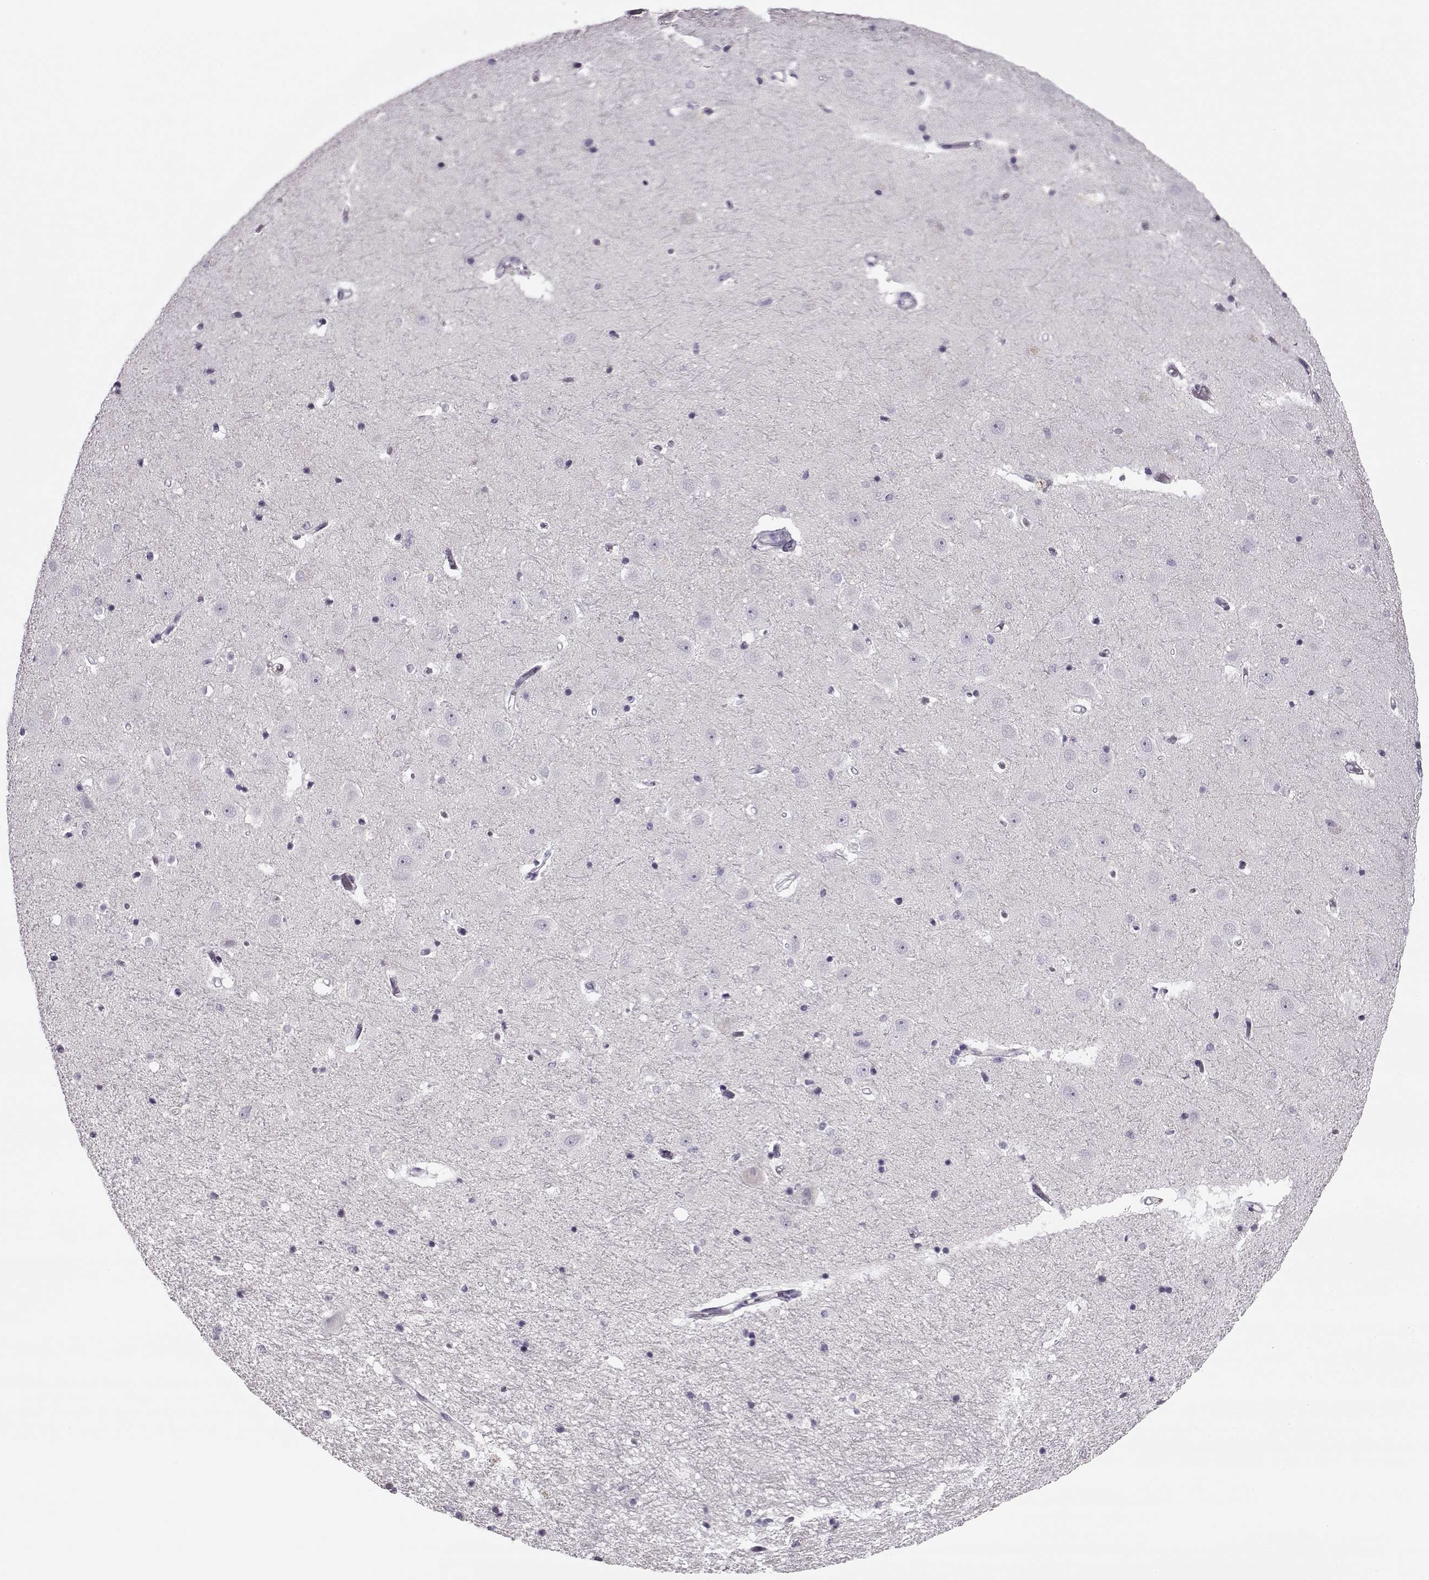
{"staining": {"intensity": "negative", "quantity": "none", "location": "none"}, "tissue": "hippocampus", "cell_type": "Glial cells", "image_type": "normal", "snomed": [{"axis": "morphology", "description": "Normal tissue, NOS"}, {"axis": "topography", "description": "Hippocampus"}], "caption": "A high-resolution micrograph shows IHC staining of normal hippocampus, which shows no significant staining in glial cells. (Stains: DAB (3,3'-diaminobenzidine) IHC with hematoxylin counter stain, Microscopy: brightfield microscopy at high magnification).", "gene": "PNMT", "patient": {"sex": "male", "age": 44}}